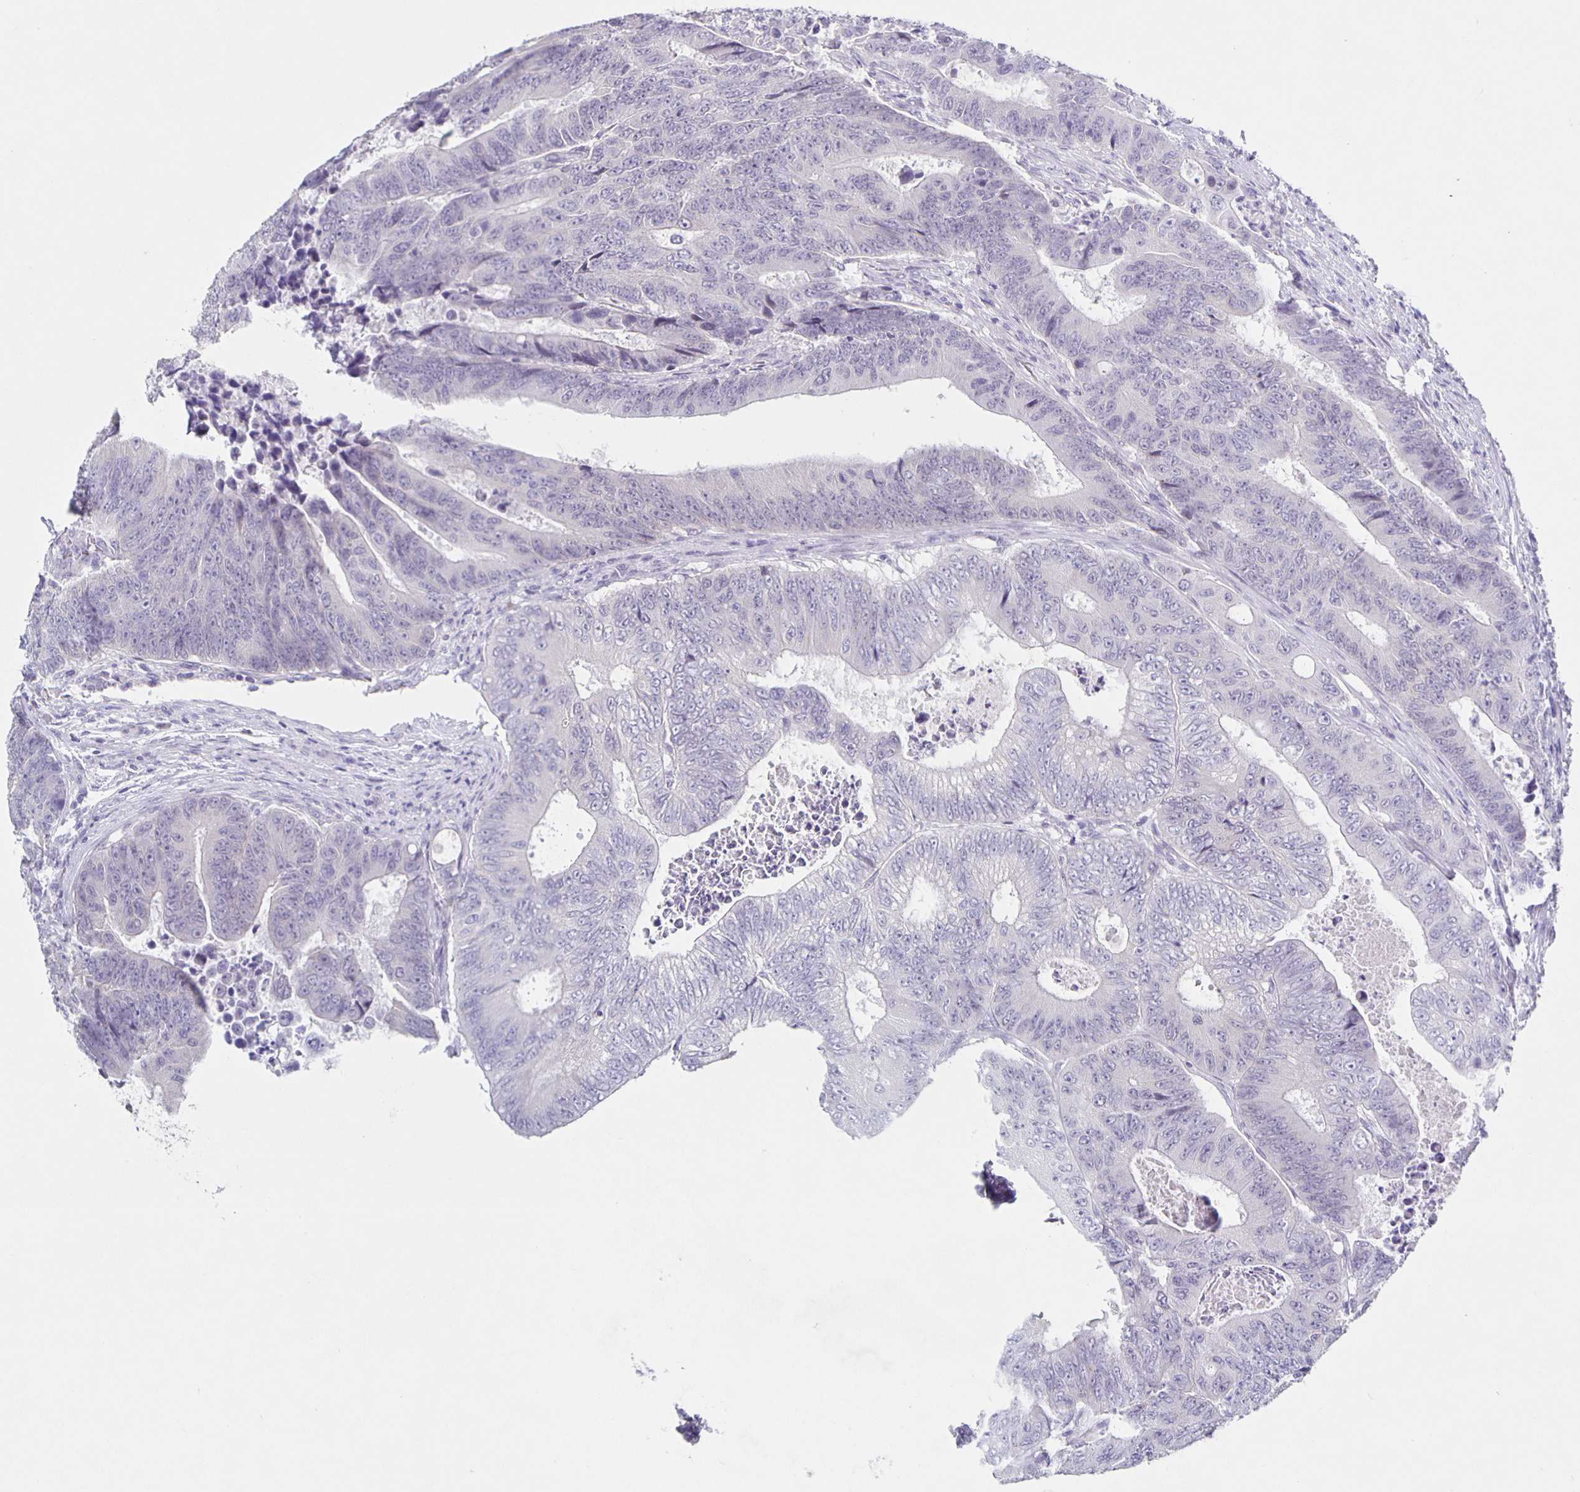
{"staining": {"intensity": "negative", "quantity": "none", "location": "none"}, "tissue": "colorectal cancer", "cell_type": "Tumor cells", "image_type": "cancer", "snomed": [{"axis": "morphology", "description": "Adenocarcinoma, NOS"}, {"axis": "topography", "description": "Colon"}], "caption": "Histopathology image shows no protein positivity in tumor cells of adenocarcinoma (colorectal) tissue. (DAB IHC with hematoxylin counter stain).", "gene": "CARNS1", "patient": {"sex": "female", "age": 48}}